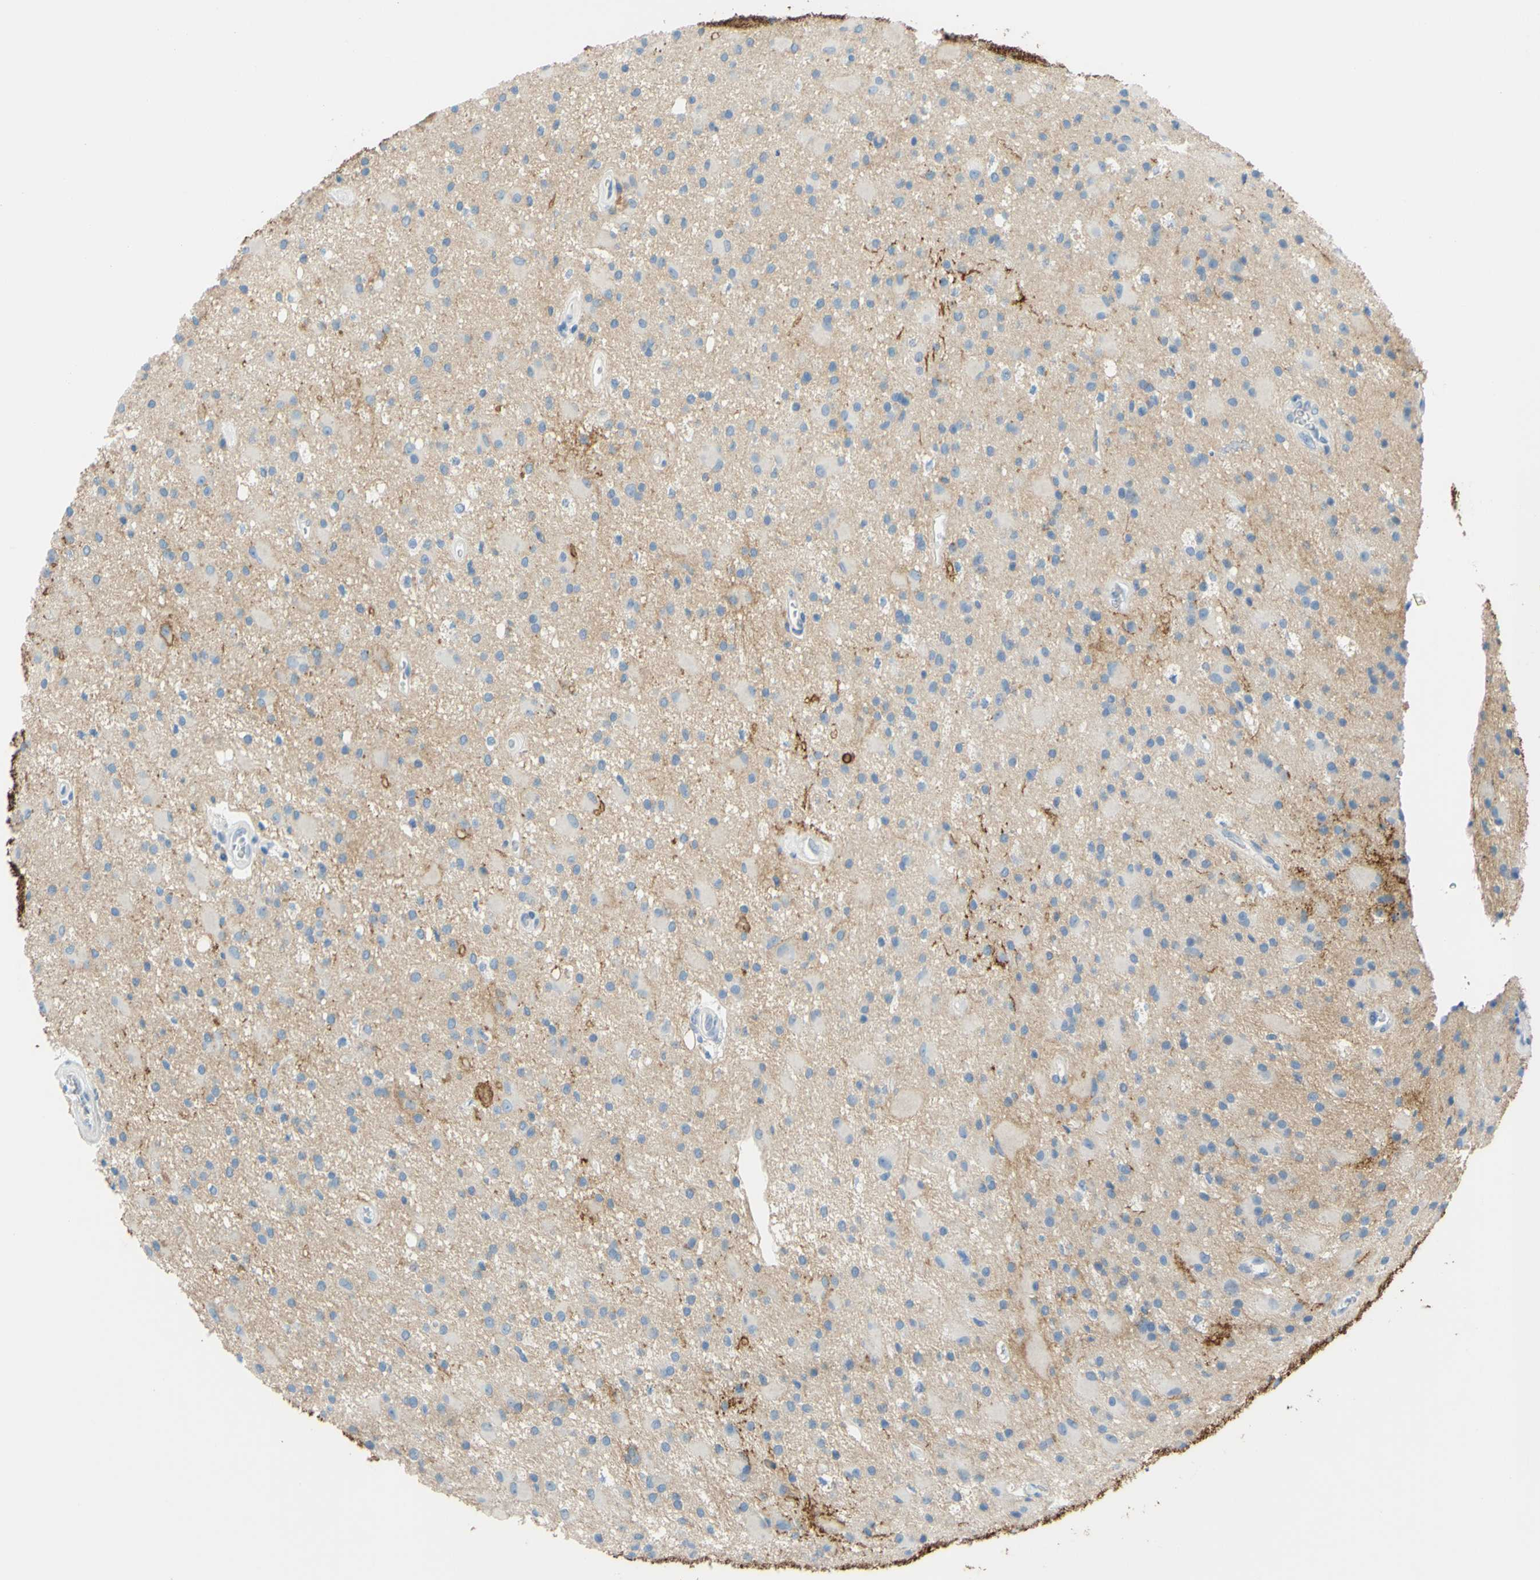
{"staining": {"intensity": "moderate", "quantity": "<25%", "location": "cytoplasmic/membranous"}, "tissue": "glioma", "cell_type": "Tumor cells", "image_type": "cancer", "snomed": [{"axis": "morphology", "description": "Glioma, malignant, Low grade"}, {"axis": "topography", "description": "Brain"}], "caption": "There is low levels of moderate cytoplasmic/membranous expression in tumor cells of malignant glioma (low-grade), as demonstrated by immunohistochemical staining (brown color).", "gene": "SLC1A2", "patient": {"sex": "male", "age": 58}}